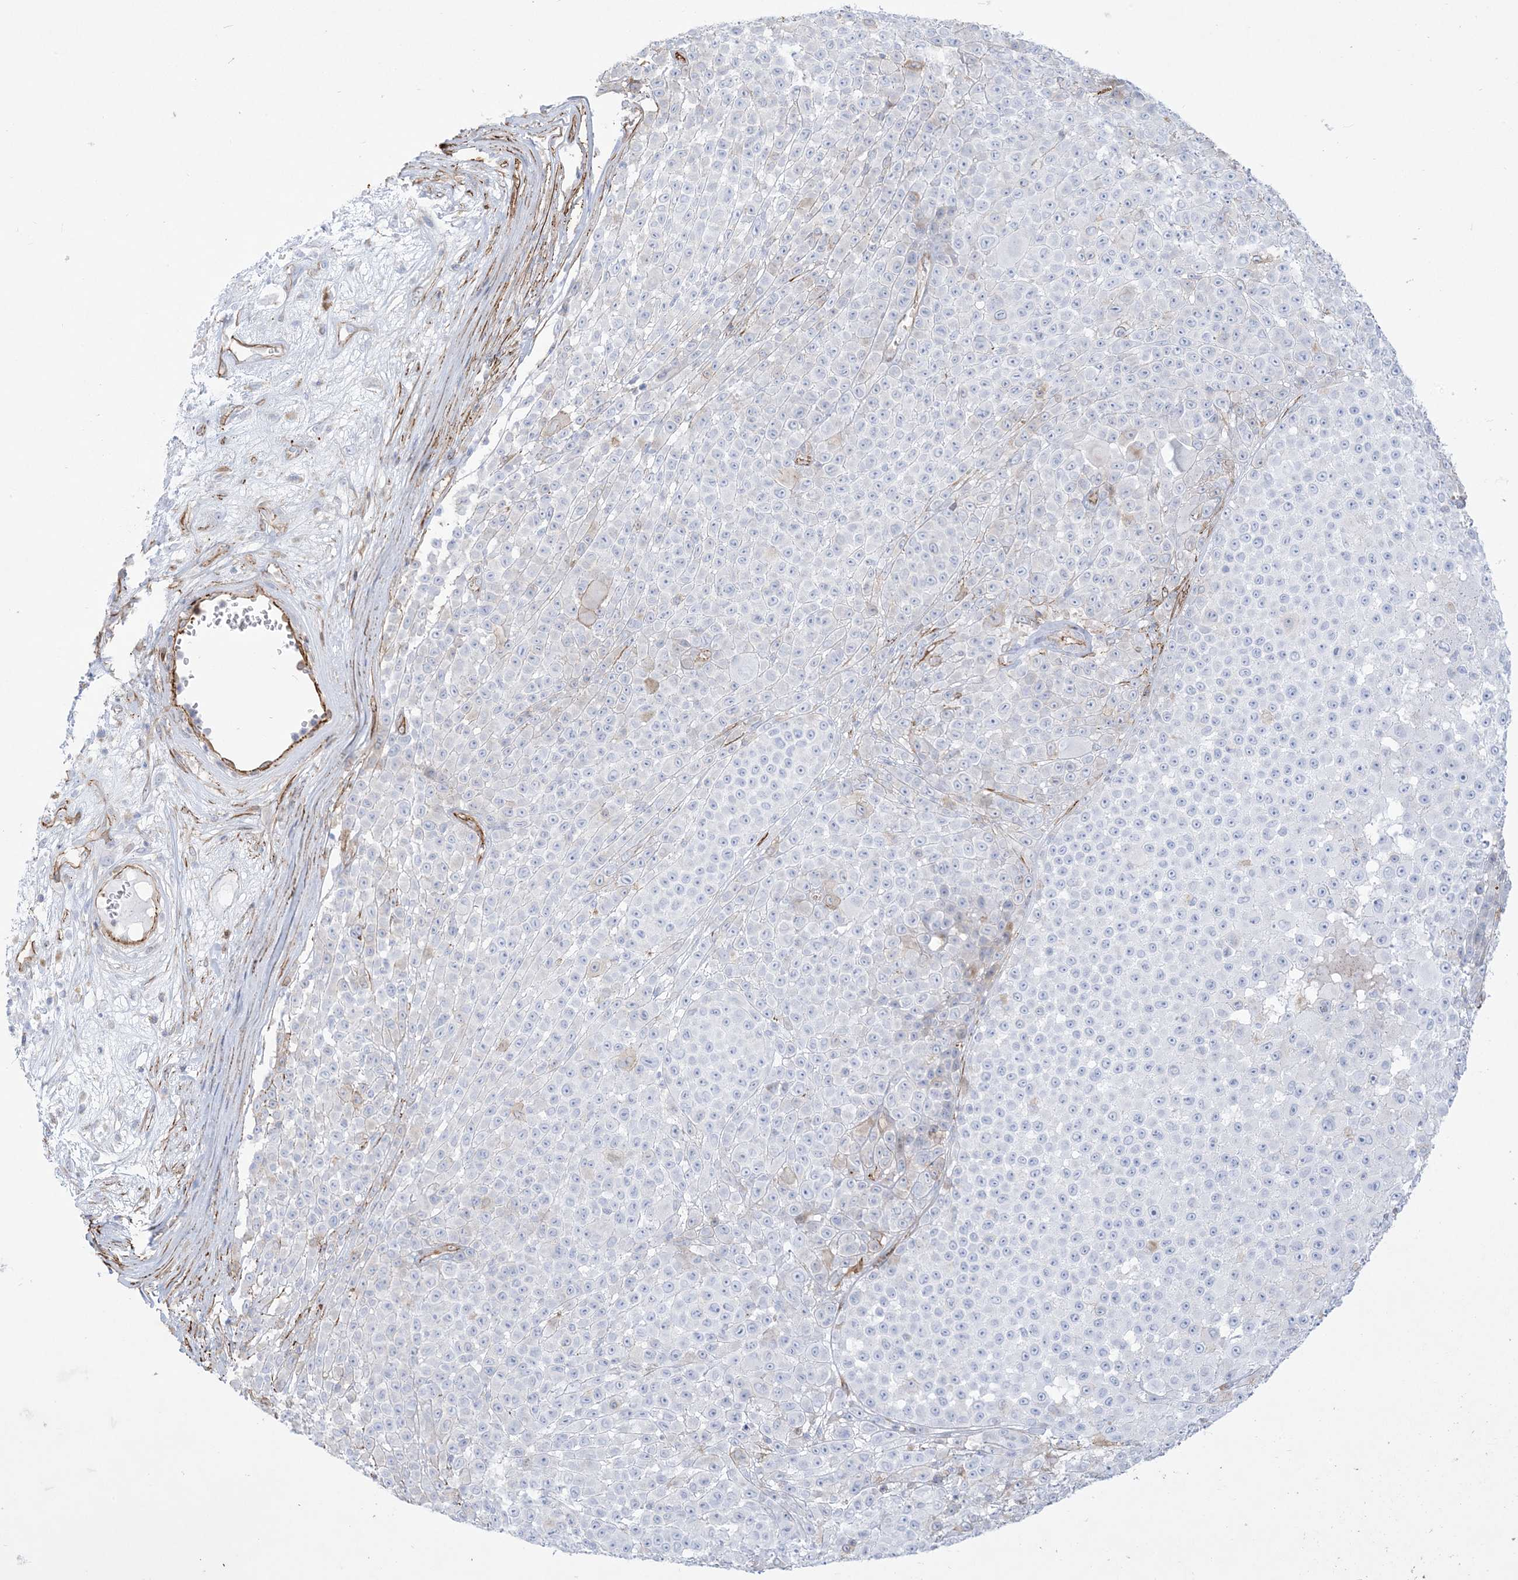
{"staining": {"intensity": "negative", "quantity": "none", "location": "none"}, "tissue": "melanoma", "cell_type": "Tumor cells", "image_type": "cancer", "snomed": [{"axis": "morphology", "description": "Malignant melanoma, NOS"}, {"axis": "topography", "description": "Skin"}], "caption": "IHC histopathology image of human malignant melanoma stained for a protein (brown), which shows no positivity in tumor cells. (IHC, brightfield microscopy, high magnification).", "gene": "B3GNT7", "patient": {"sex": "female", "age": 94}}